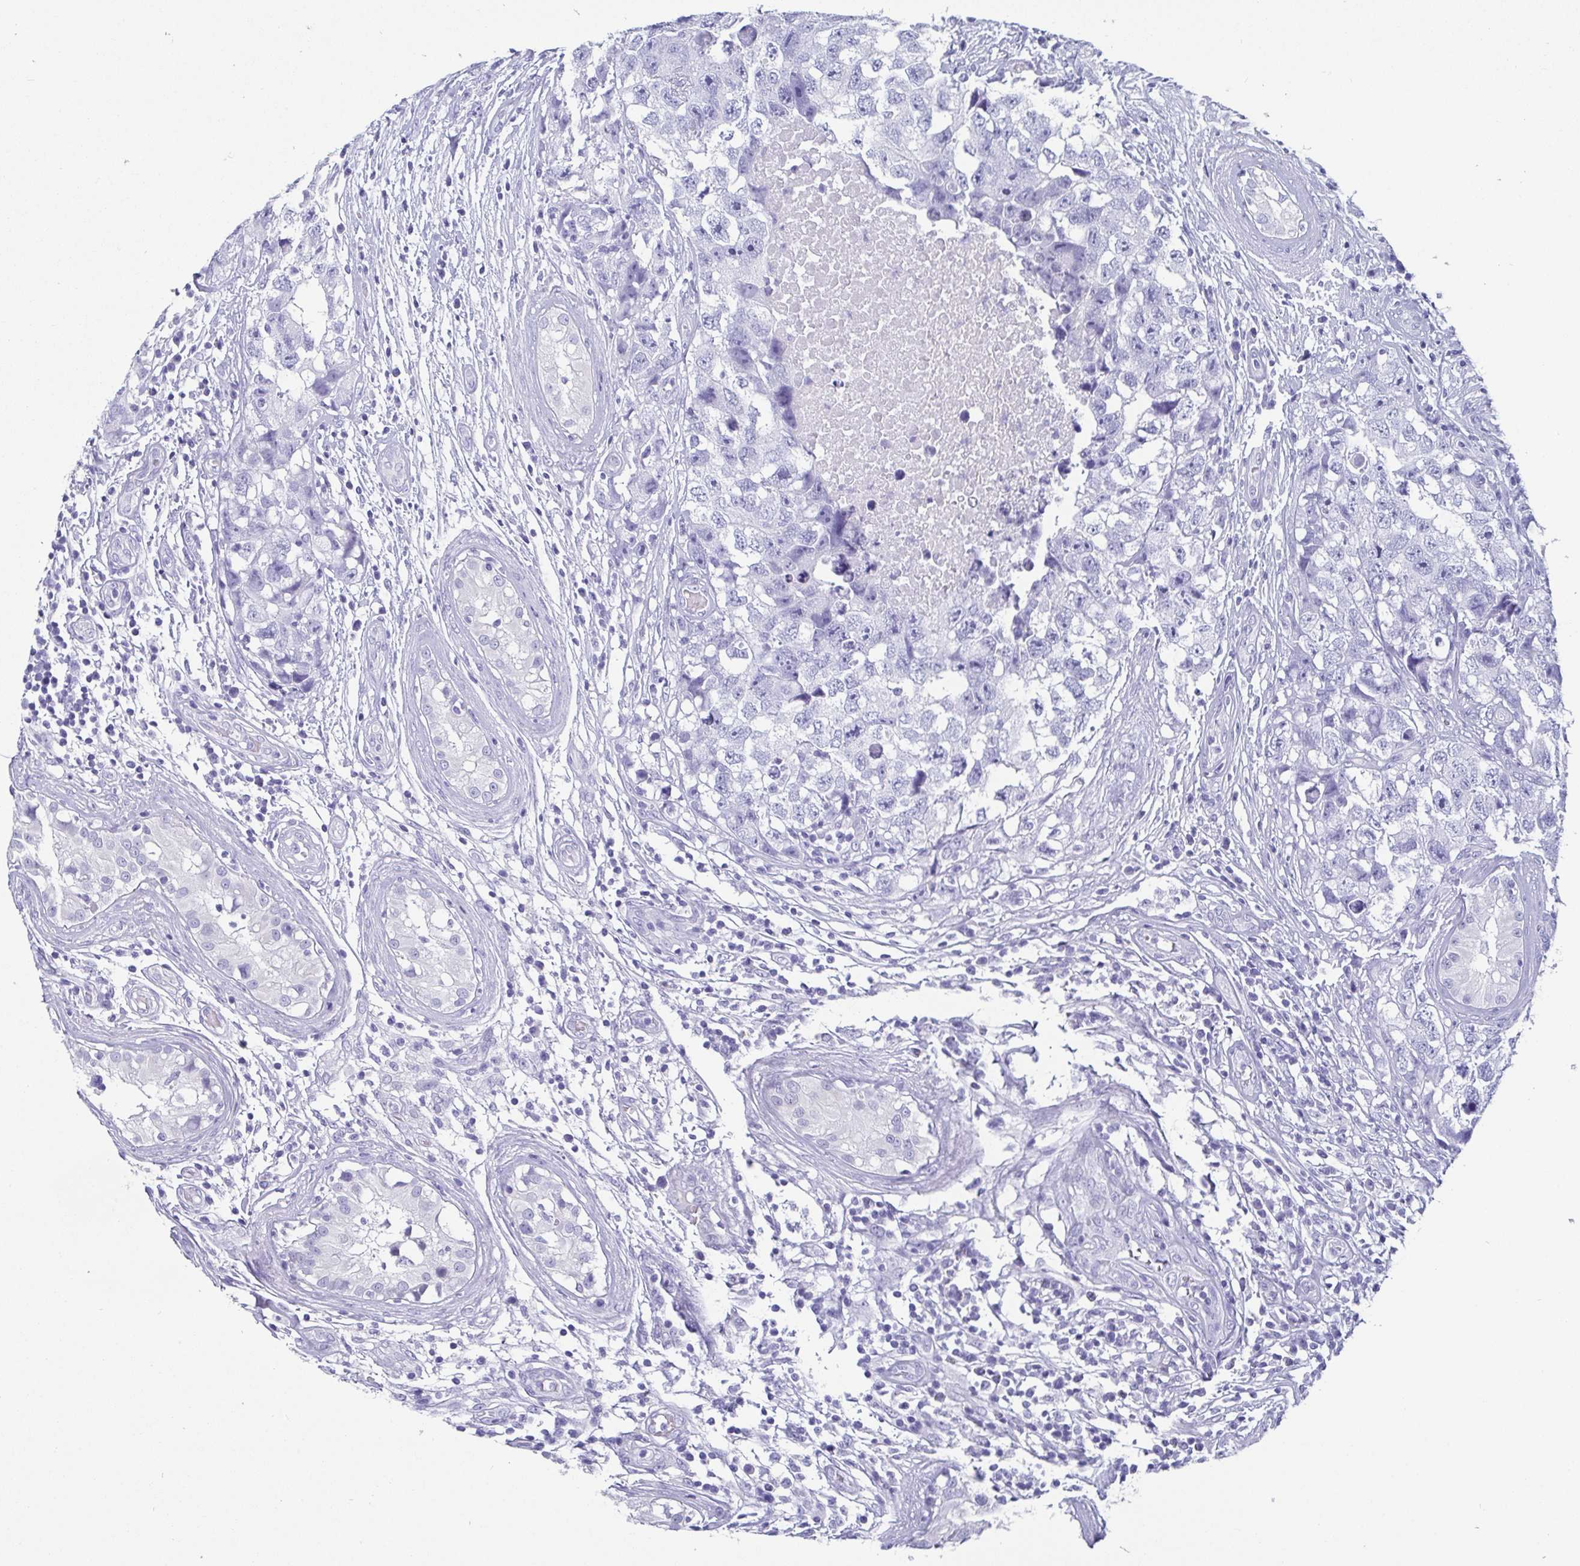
{"staining": {"intensity": "negative", "quantity": "none", "location": "none"}, "tissue": "testis cancer", "cell_type": "Tumor cells", "image_type": "cancer", "snomed": [{"axis": "morphology", "description": "Carcinoma, Embryonal, NOS"}, {"axis": "topography", "description": "Testis"}], "caption": "Tumor cells show no significant staining in testis embryonal carcinoma.", "gene": "SCGN", "patient": {"sex": "male", "age": 22}}